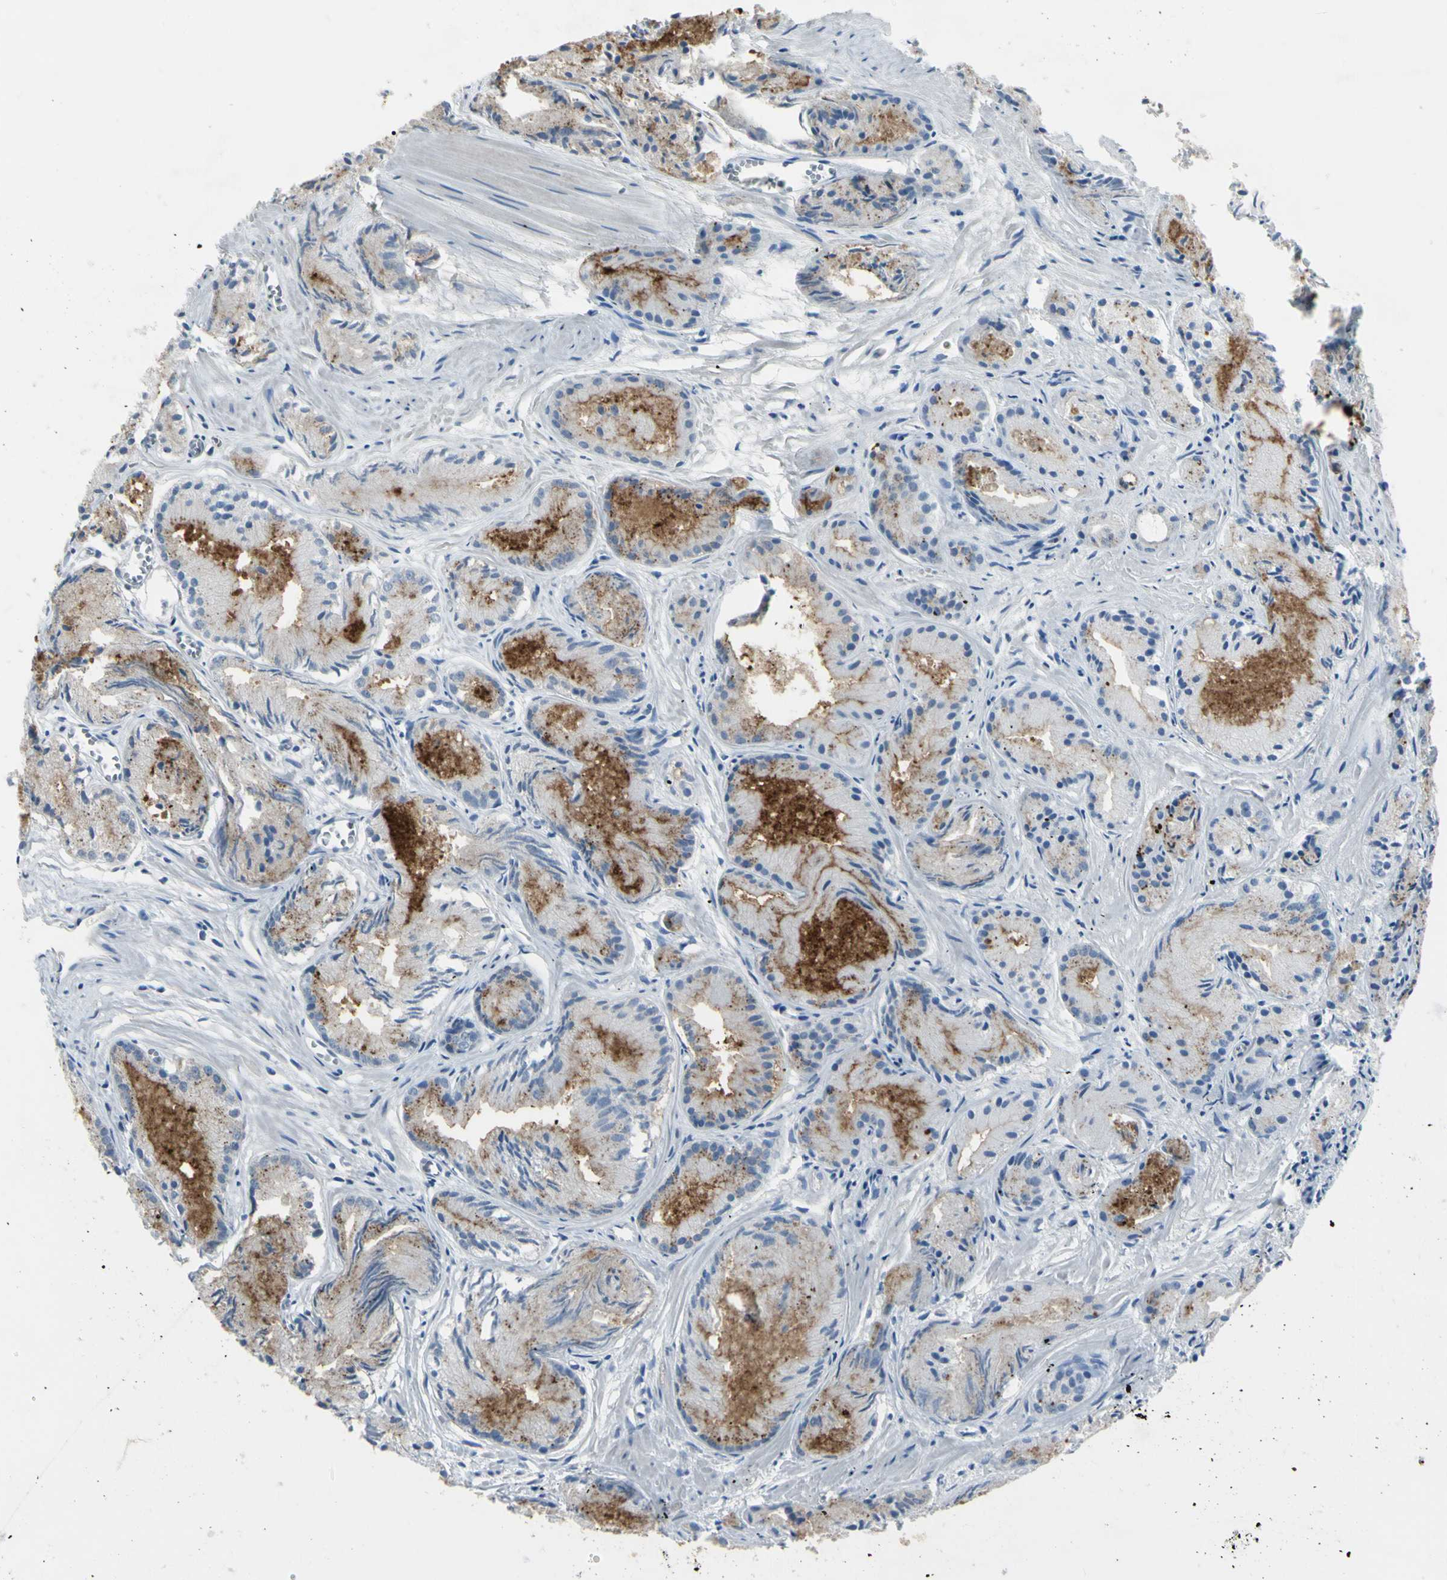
{"staining": {"intensity": "moderate", "quantity": "25%-75%", "location": "cytoplasmic/membranous"}, "tissue": "prostate cancer", "cell_type": "Tumor cells", "image_type": "cancer", "snomed": [{"axis": "morphology", "description": "Adenocarcinoma, Low grade"}, {"axis": "topography", "description": "Prostate"}], "caption": "A medium amount of moderate cytoplasmic/membranous staining is seen in approximately 25%-75% of tumor cells in prostate cancer tissue.", "gene": "ZNF557", "patient": {"sex": "male", "age": 72}}